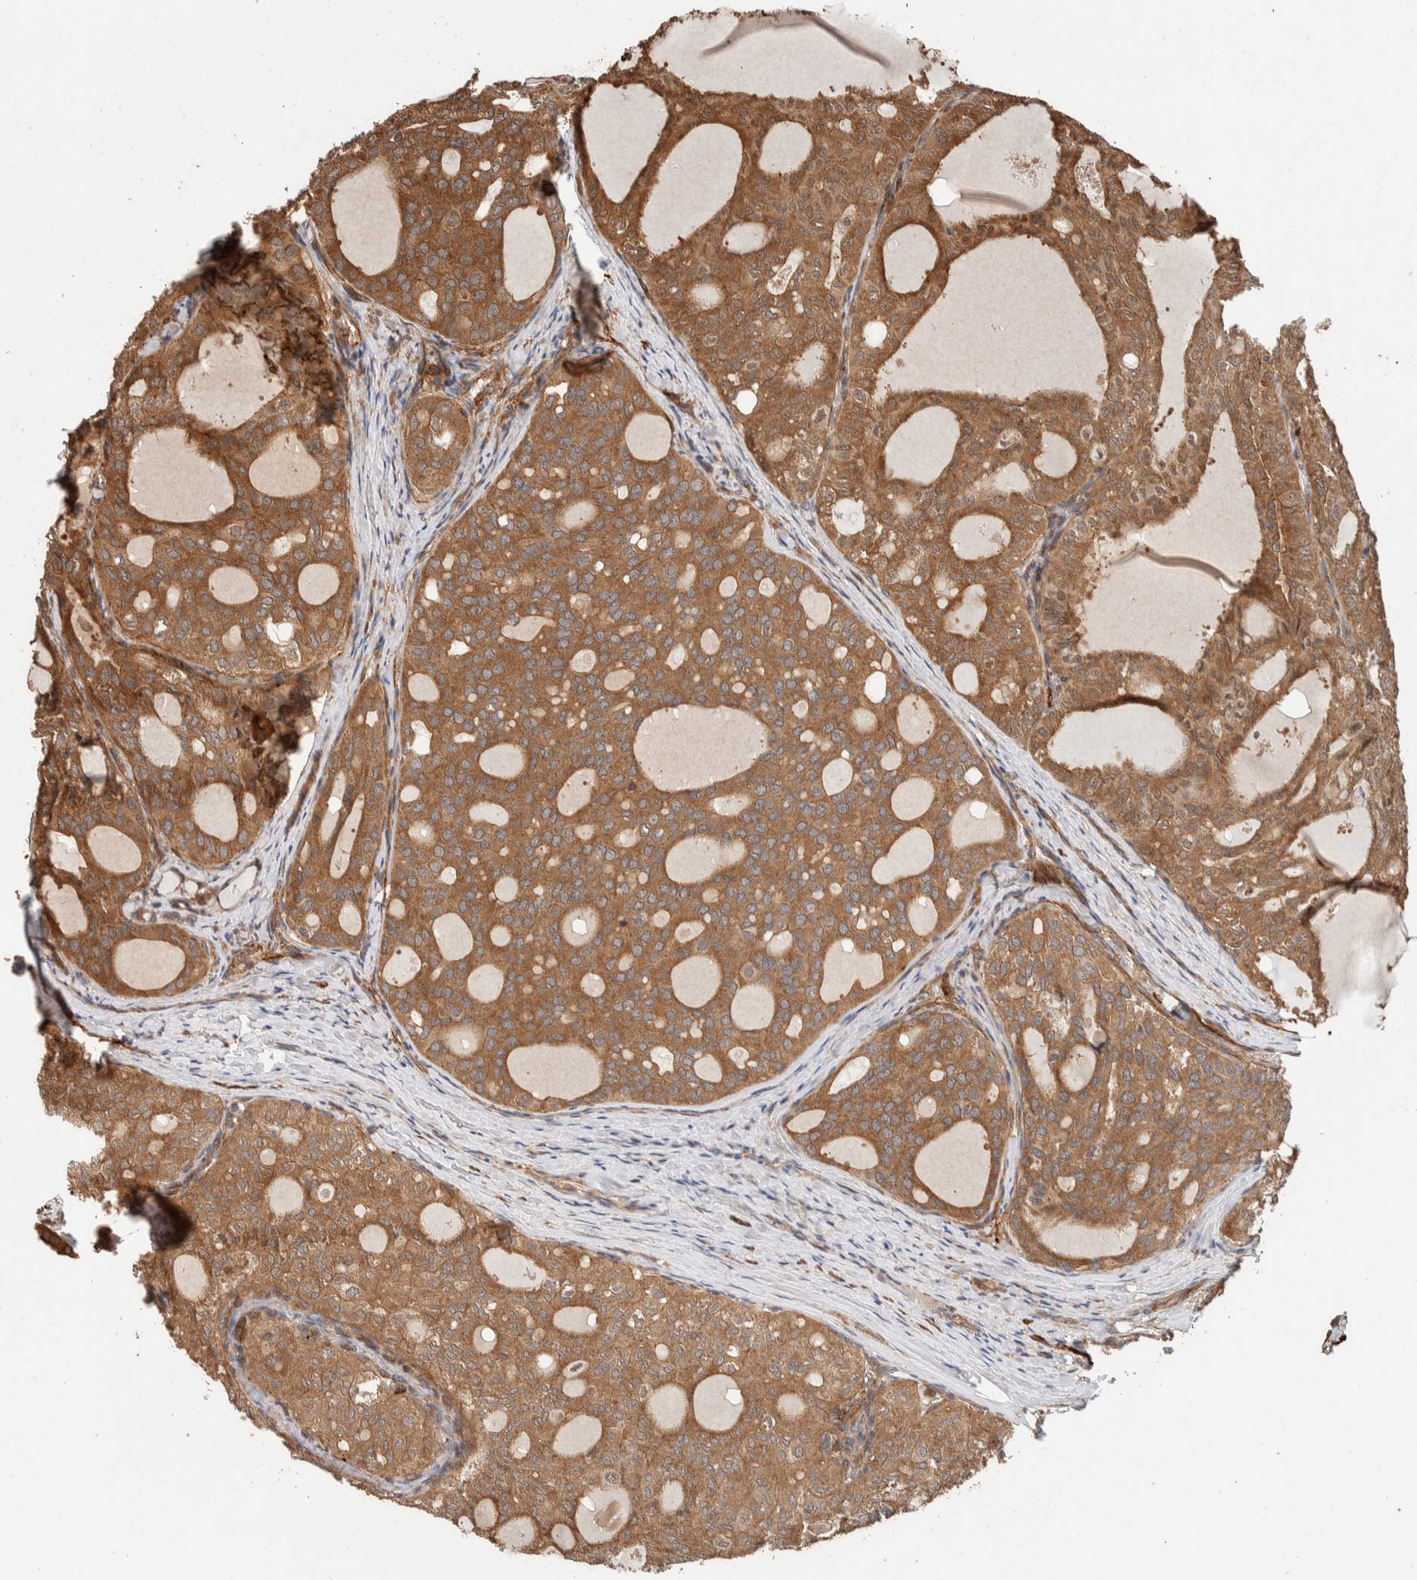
{"staining": {"intensity": "moderate", "quantity": ">75%", "location": "cytoplasmic/membranous"}, "tissue": "thyroid cancer", "cell_type": "Tumor cells", "image_type": "cancer", "snomed": [{"axis": "morphology", "description": "Follicular adenoma carcinoma, NOS"}, {"axis": "topography", "description": "Thyroid gland"}], "caption": "Brown immunohistochemical staining in human thyroid follicular adenoma carcinoma displays moderate cytoplasmic/membranous positivity in approximately >75% of tumor cells.", "gene": "SYNRG", "patient": {"sex": "male", "age": 75}}